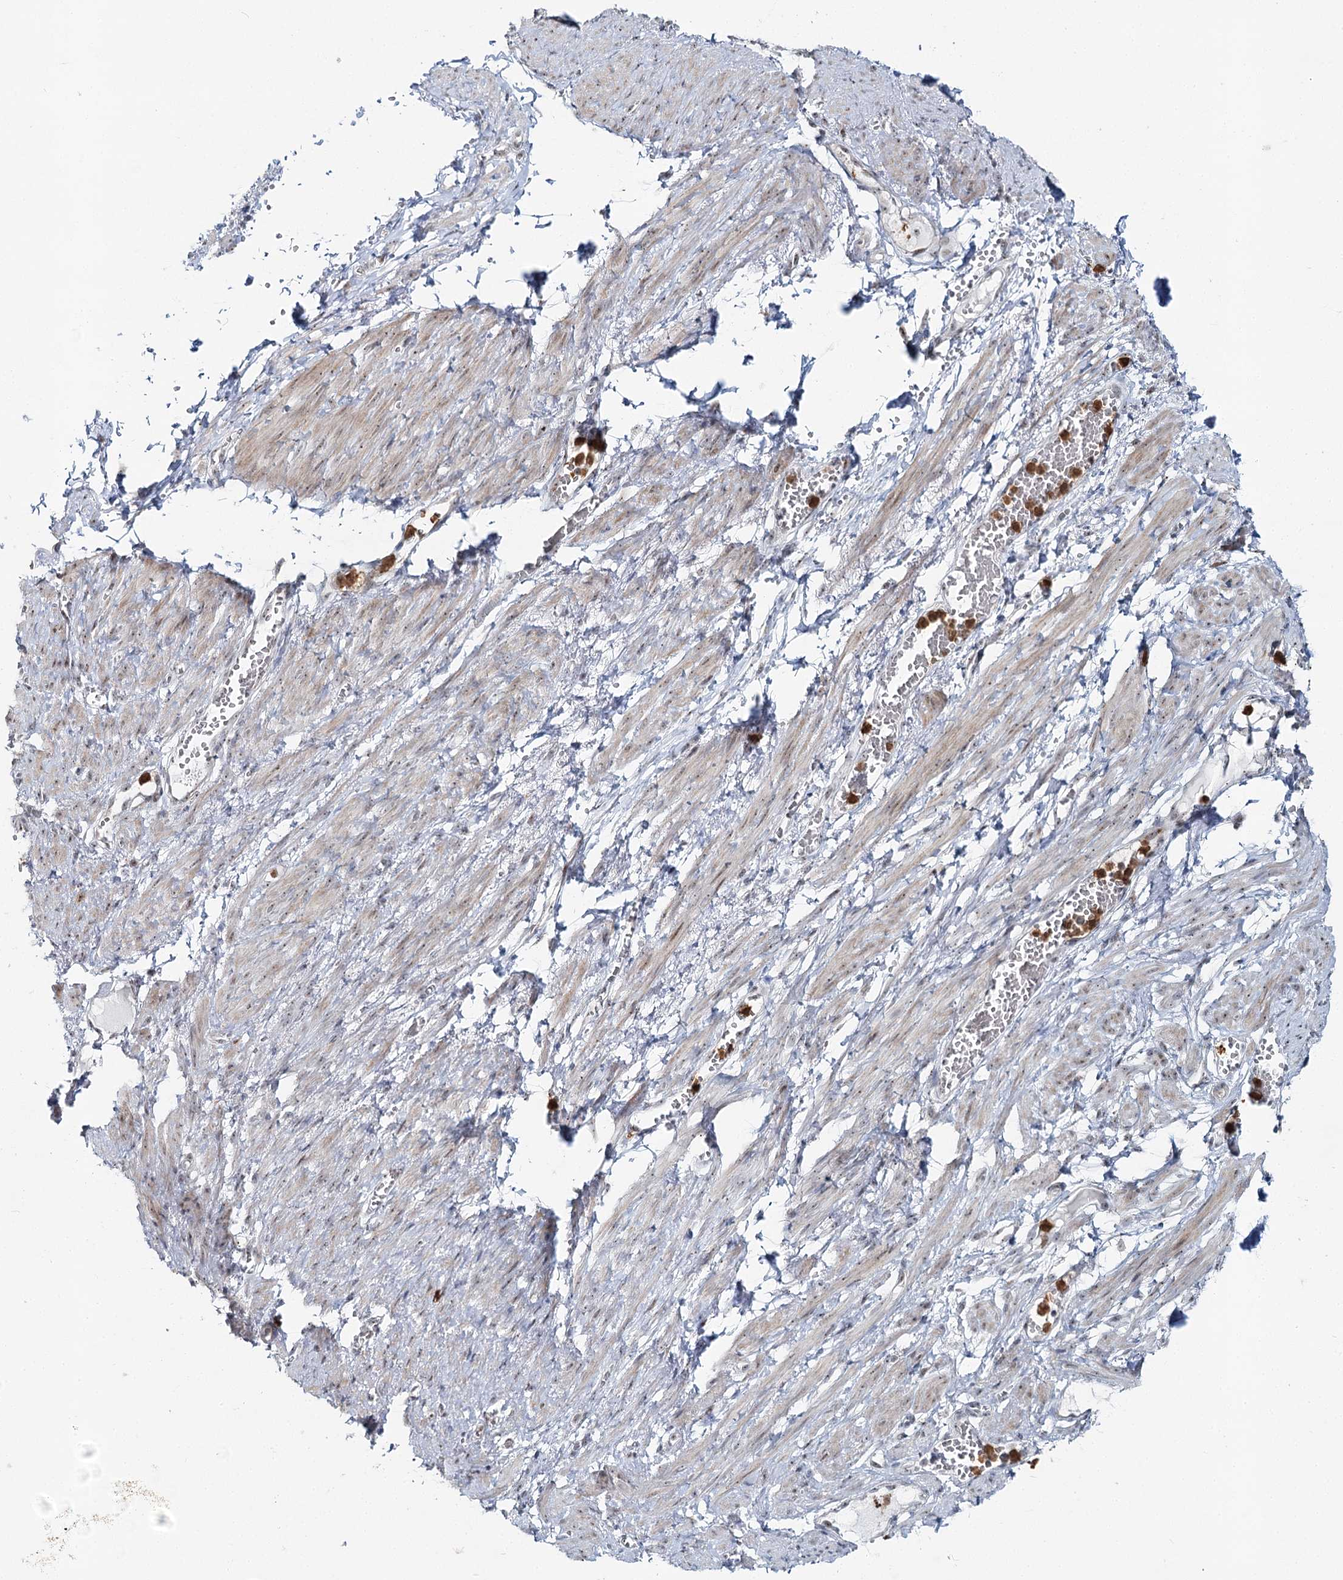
{"staining": {"intensity": "negative", "quantity": "none", "location": "none"}, "tissue": "adipose tissue", "cell_type": "Adipocytes", "image_type": "normal", "snomed": [{"axis": "morphology", "description": "Normal tissue, NOS"}, {"axis": "topography", "description": "Smooth muscle"}, {"axis": "topography", "description": "Peripheral nerve tissue"}], "caption": "Immunohistochemistry (IHC) image of unremarkable adipose tissue: human adipose tissue stained with DAB (3,3'-diaminobenzidine) exhibits no significant protein expression in adipocytes.", "gene": "ATAD1", "patient": {"sex": "female", "age": 39}}